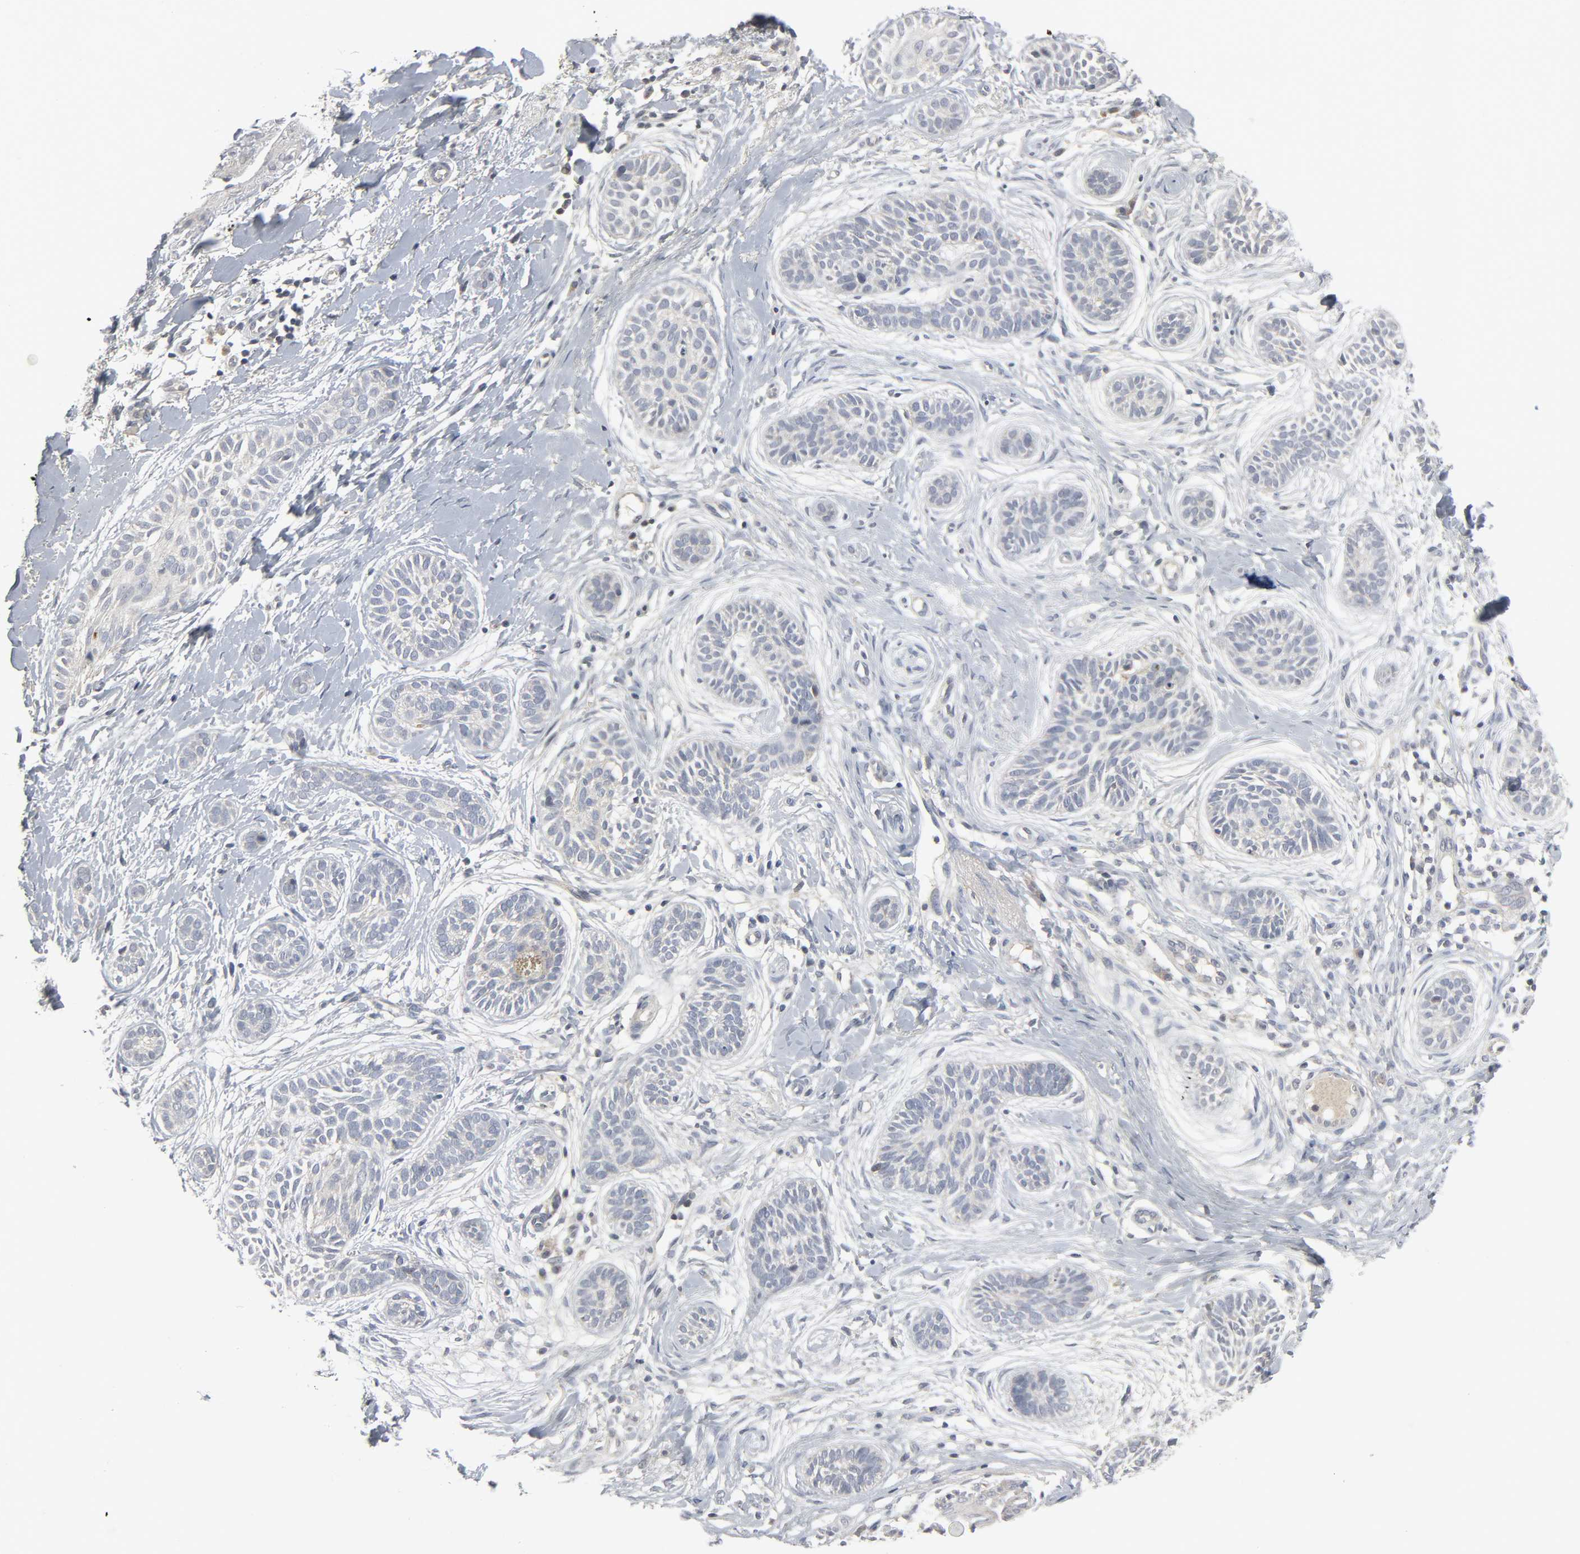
{"staining": {"intensity": "negative", "quantity": "none", "location": "none"}, "tissue": "skin cancer", "cell_type": "Tumor cells", "image_type": "cancer", "snomed": [{"axis": "morphology", "description": "Normal tissue, NOS"}, {"axis": "morphology", "description": "Basal cell carcinoma"}, {"axis": "topography", "description": "Skin"}], "caption": "Tumor cells show no significant staining in skin basal cell carcinoma.", "gene": "CLIP1", "patient": {"sex": "male", "age": 63}}